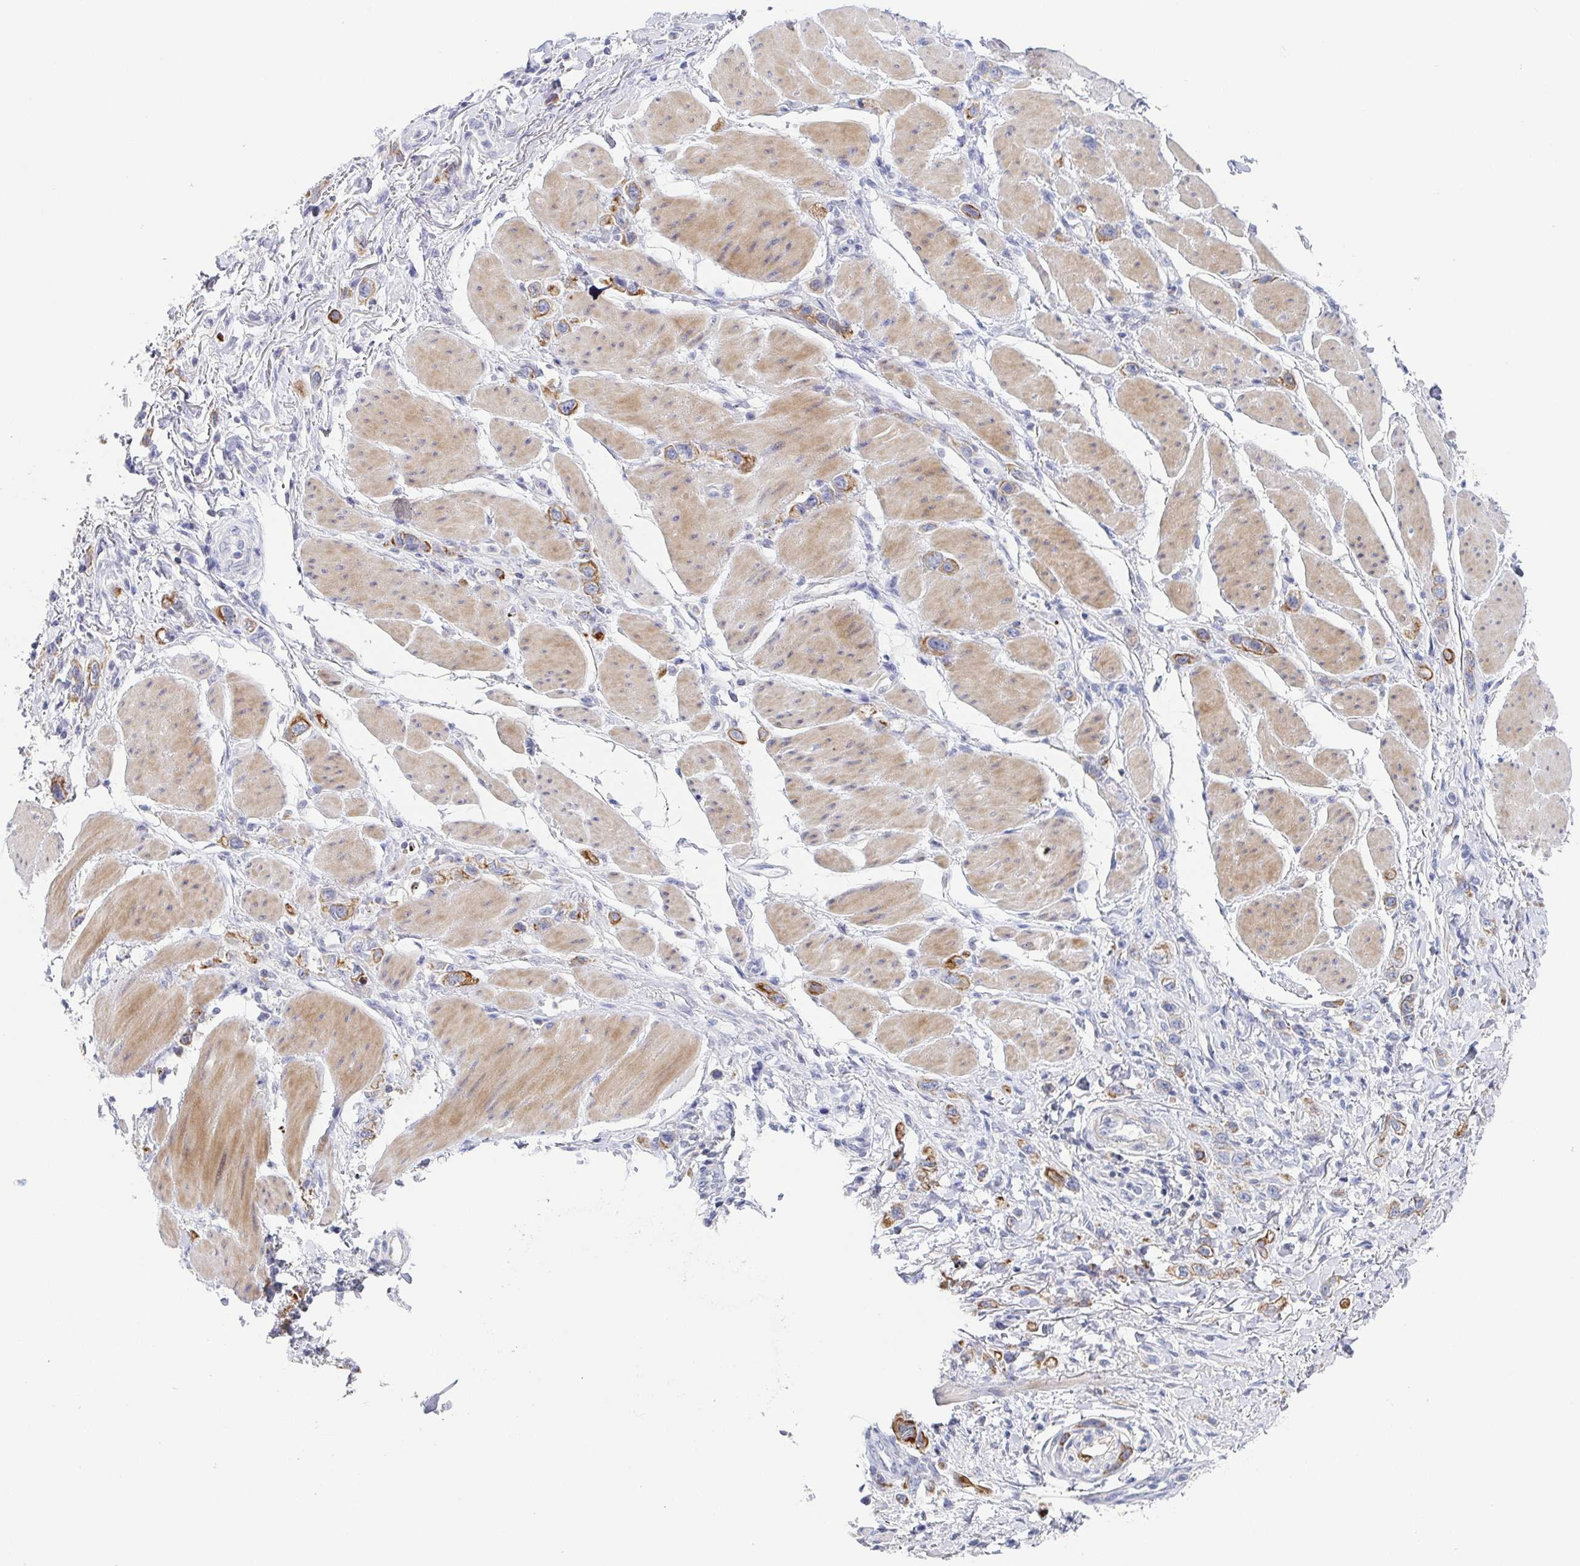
{"staining": {"intensity": "moderate", "quantity": ">75%", "location": "cytoplasmic/membranous"}, "tissue": "stomach cancer", "cell_type": "Tumor cells", "image_type": "cancer", "snomed": [{"axis": "morphology", "description": "Adenocarcinoma, NOS"}, {"axis": "topography", "description": "Stomach"}], "caption": "Stomach cancer stained with immunohistochemistry (IHC) displays moderate cytoplasmic/membranous staining in approximately >75% of tumor cells.", "gene": "RHOV", "patient": {"sex": "female", "age": 65}}